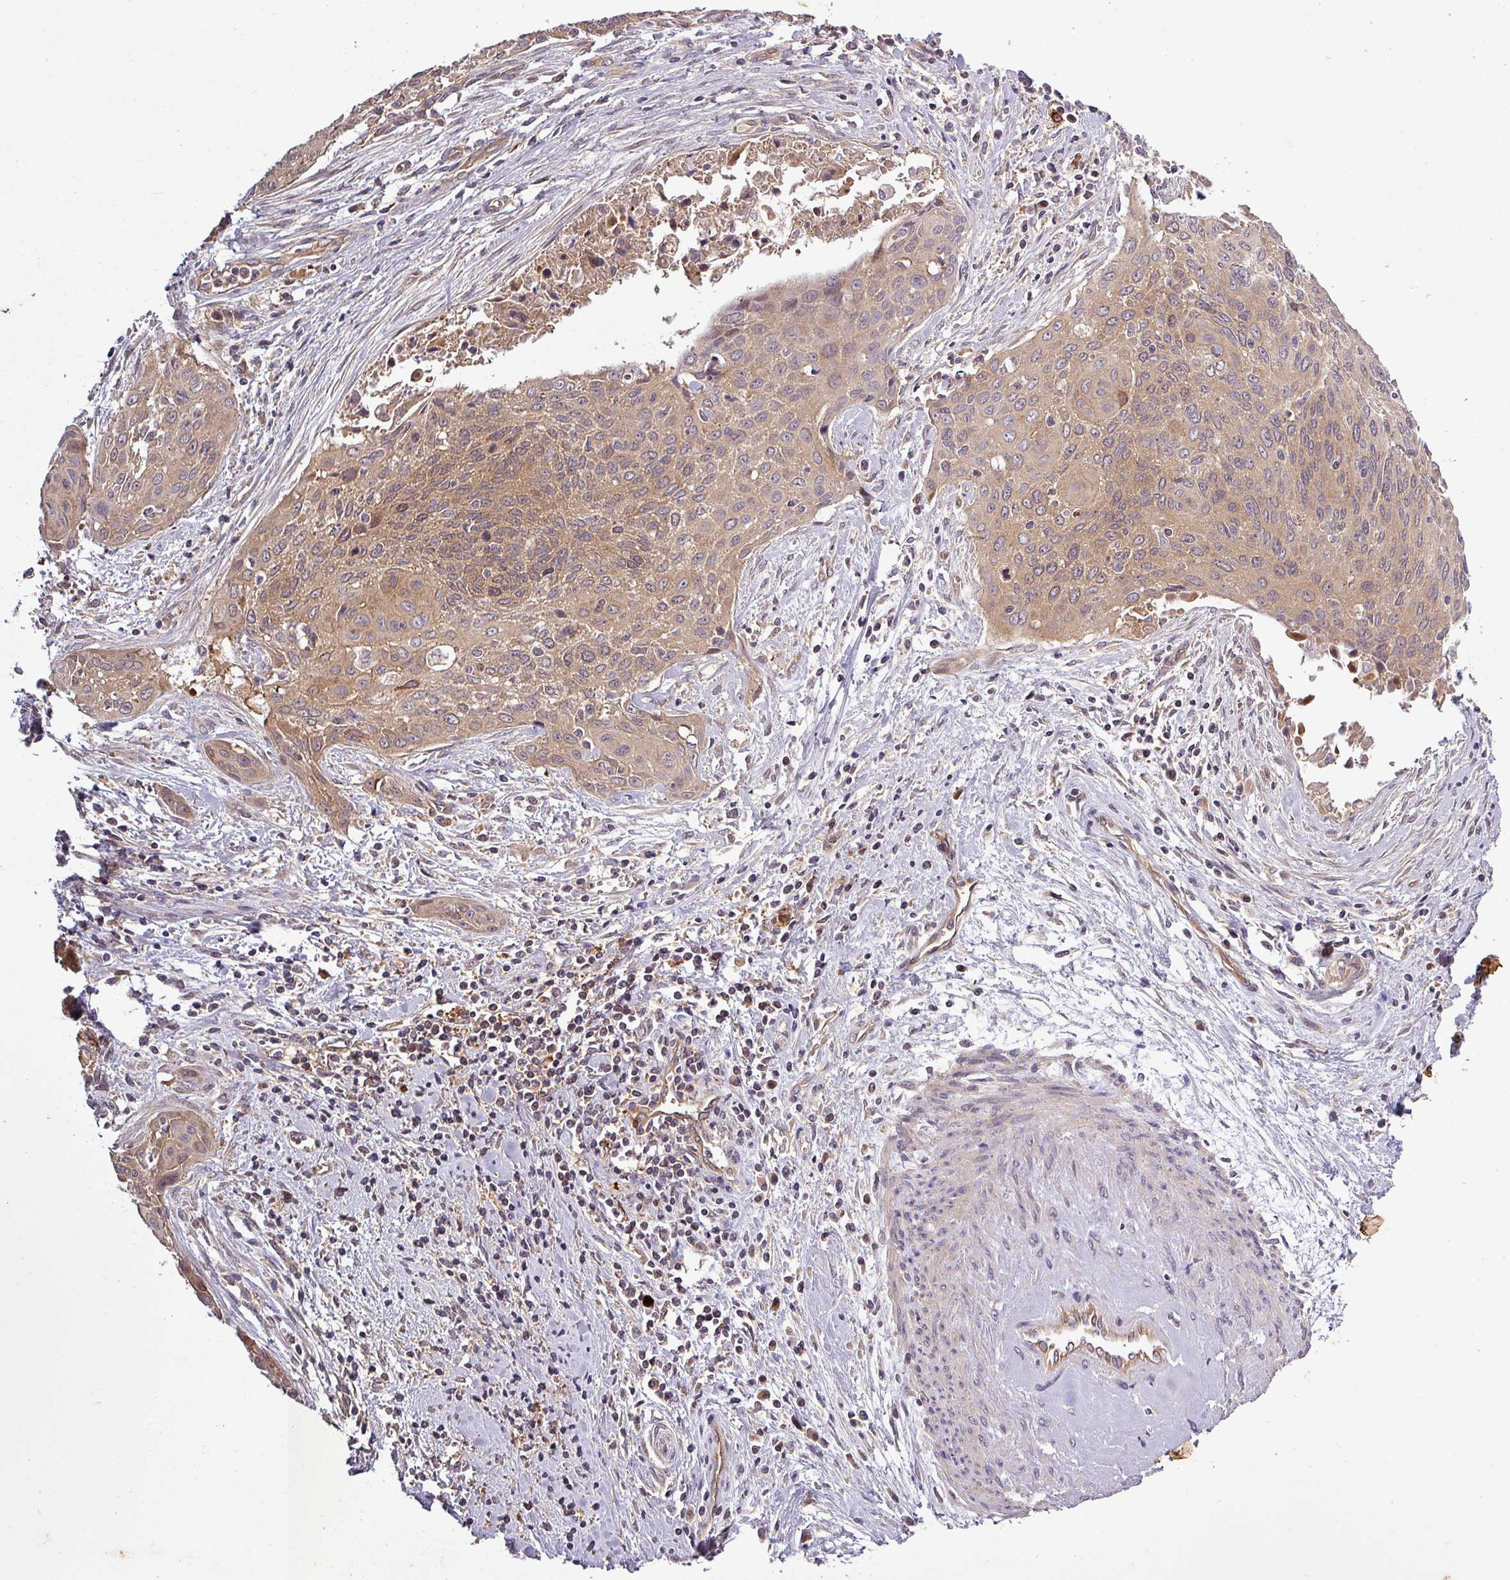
{"staining": {"intensity": "moderate", "quantity": ">75%", "location": "cytoplasmic/membranous"}, "tissue": "cervical cancer", "cell_type": "Tumor cells", "image_type": "cancer", "snomed": [{"axis": "morphology", "description": "Squamous cell carcinoma, NOS"}, {"axis": "topography", "description": "Cervix"}], "caption": "Protein expression analysis of squamous cell carcinoma (cervical) reveals moderate cytoplasmic/membranous expression in about >75% of tumor cells.", "gene": "SIRPB2", "patient": {"sex": "female", "age": 55}}